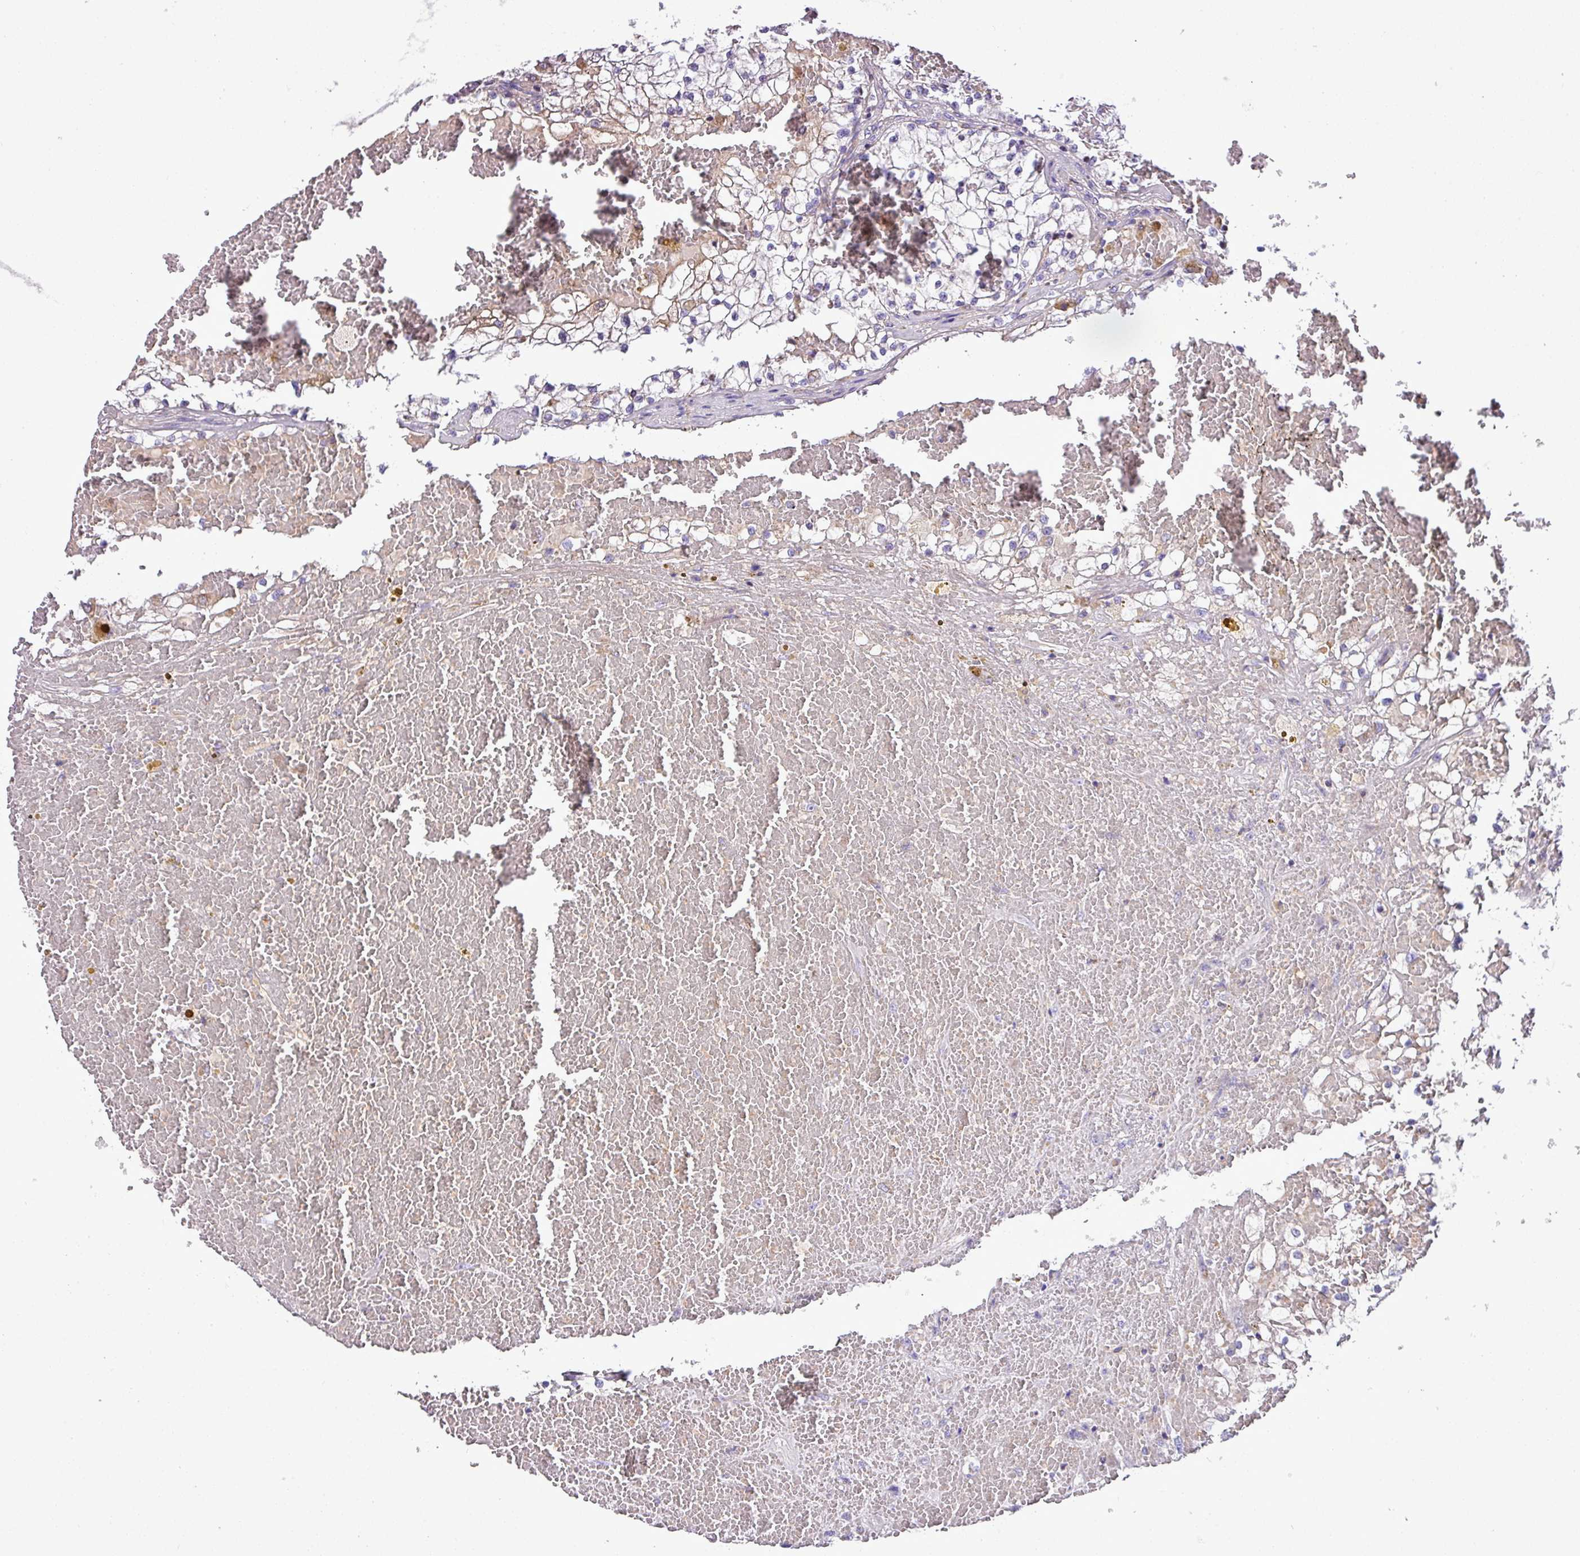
{"staining": {"intensity": "negative", "quantity": "none", "location": "none"}, "tissue": "renal cancer", "cell_type": "Tumor cells", "image_type": "cancer", "snomed": [{"axis": "morphology", "description": "Normal tissue, NOS"}, {"axis": "morphology", "description": "Adenocarcinoma, NOS"}, {"axis": "topography", "description": "Kidney"}], "caption": "Immunohistochemical staining of adenocarcinoma (renal) shows no significant positivity in tumor cells. (IHC, brightfield microscopy, high magnification).", "gene": "FAM183A", "patient": {"sex": "male", "age": 68}}